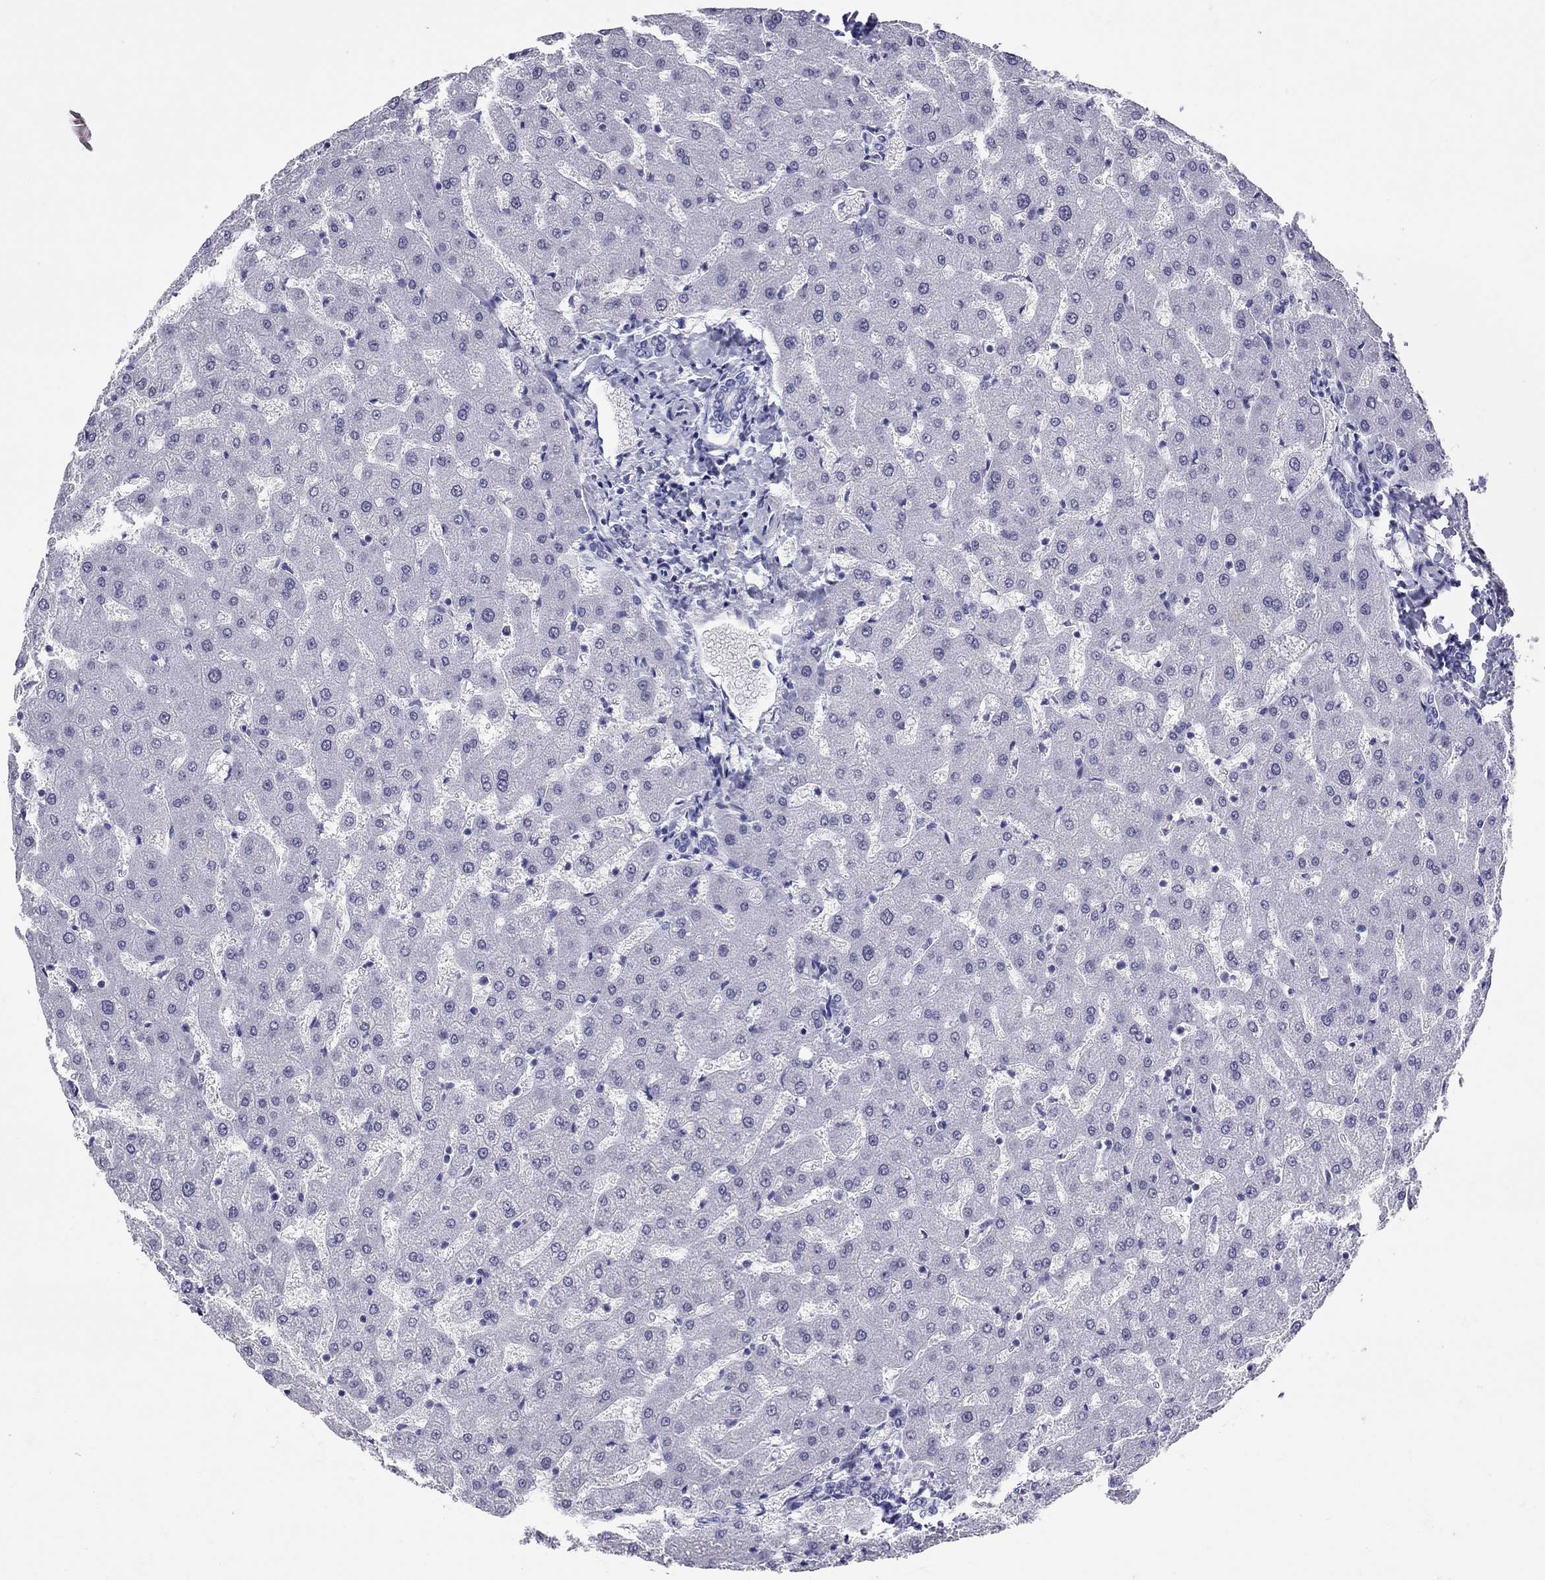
{"staining": {"intensity": "negative", "quantity": "none", "location": "none"}, "tissue": "liver", "cell_type": "Cholangiocytes", "image_type": "normal", "snomed": [{"axis": "morphology", "description": "Normal tissue, NOS"}, {"axis": "topography", "description": "Liver"}], "caption": "DAB immunohistochemical staining of normal liver shows no significant staining in cholangiocytes.", "gene": "LYAR", "patient": {"sex": "female", "age": 50}}